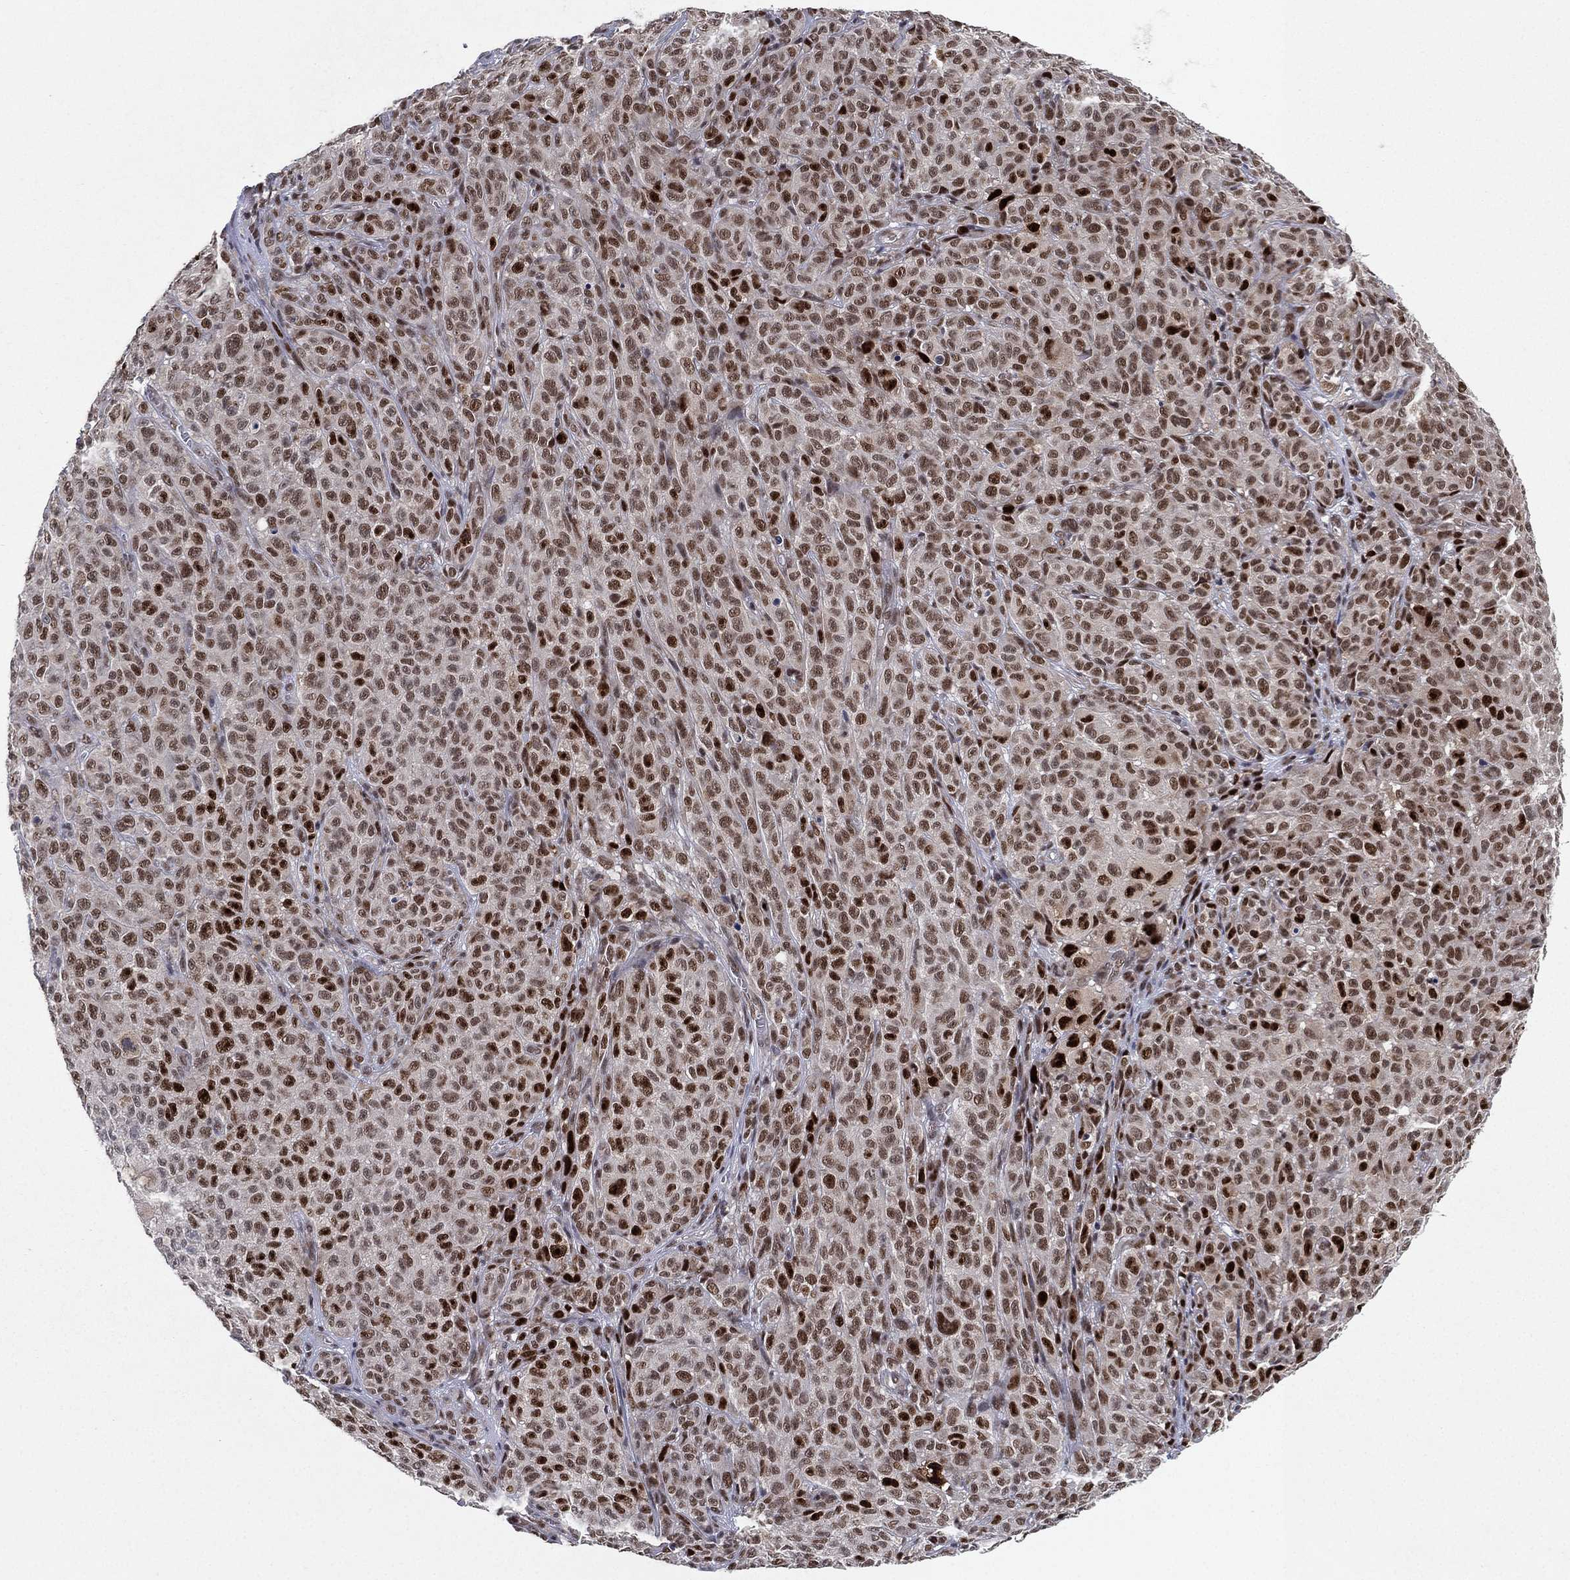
{"staining": {"intensity": "moderate", "quantity": ">75%", "location": "nuclear"}, "tissue": "melanoma", "cell_type": "Tumor cells", "image_type": "cancer", "snomed": [{"axis": "morphology", "description": "Malignant melanoma, NOS"}, {"axis": "topography", "description": "Skin"}], "caption": "Malignant melanoma stained for a protein reveals moderate nuclear positivity in tumor cells.", "gene": "DGCR8", "patient": {"sex": "female", "age": 82}}